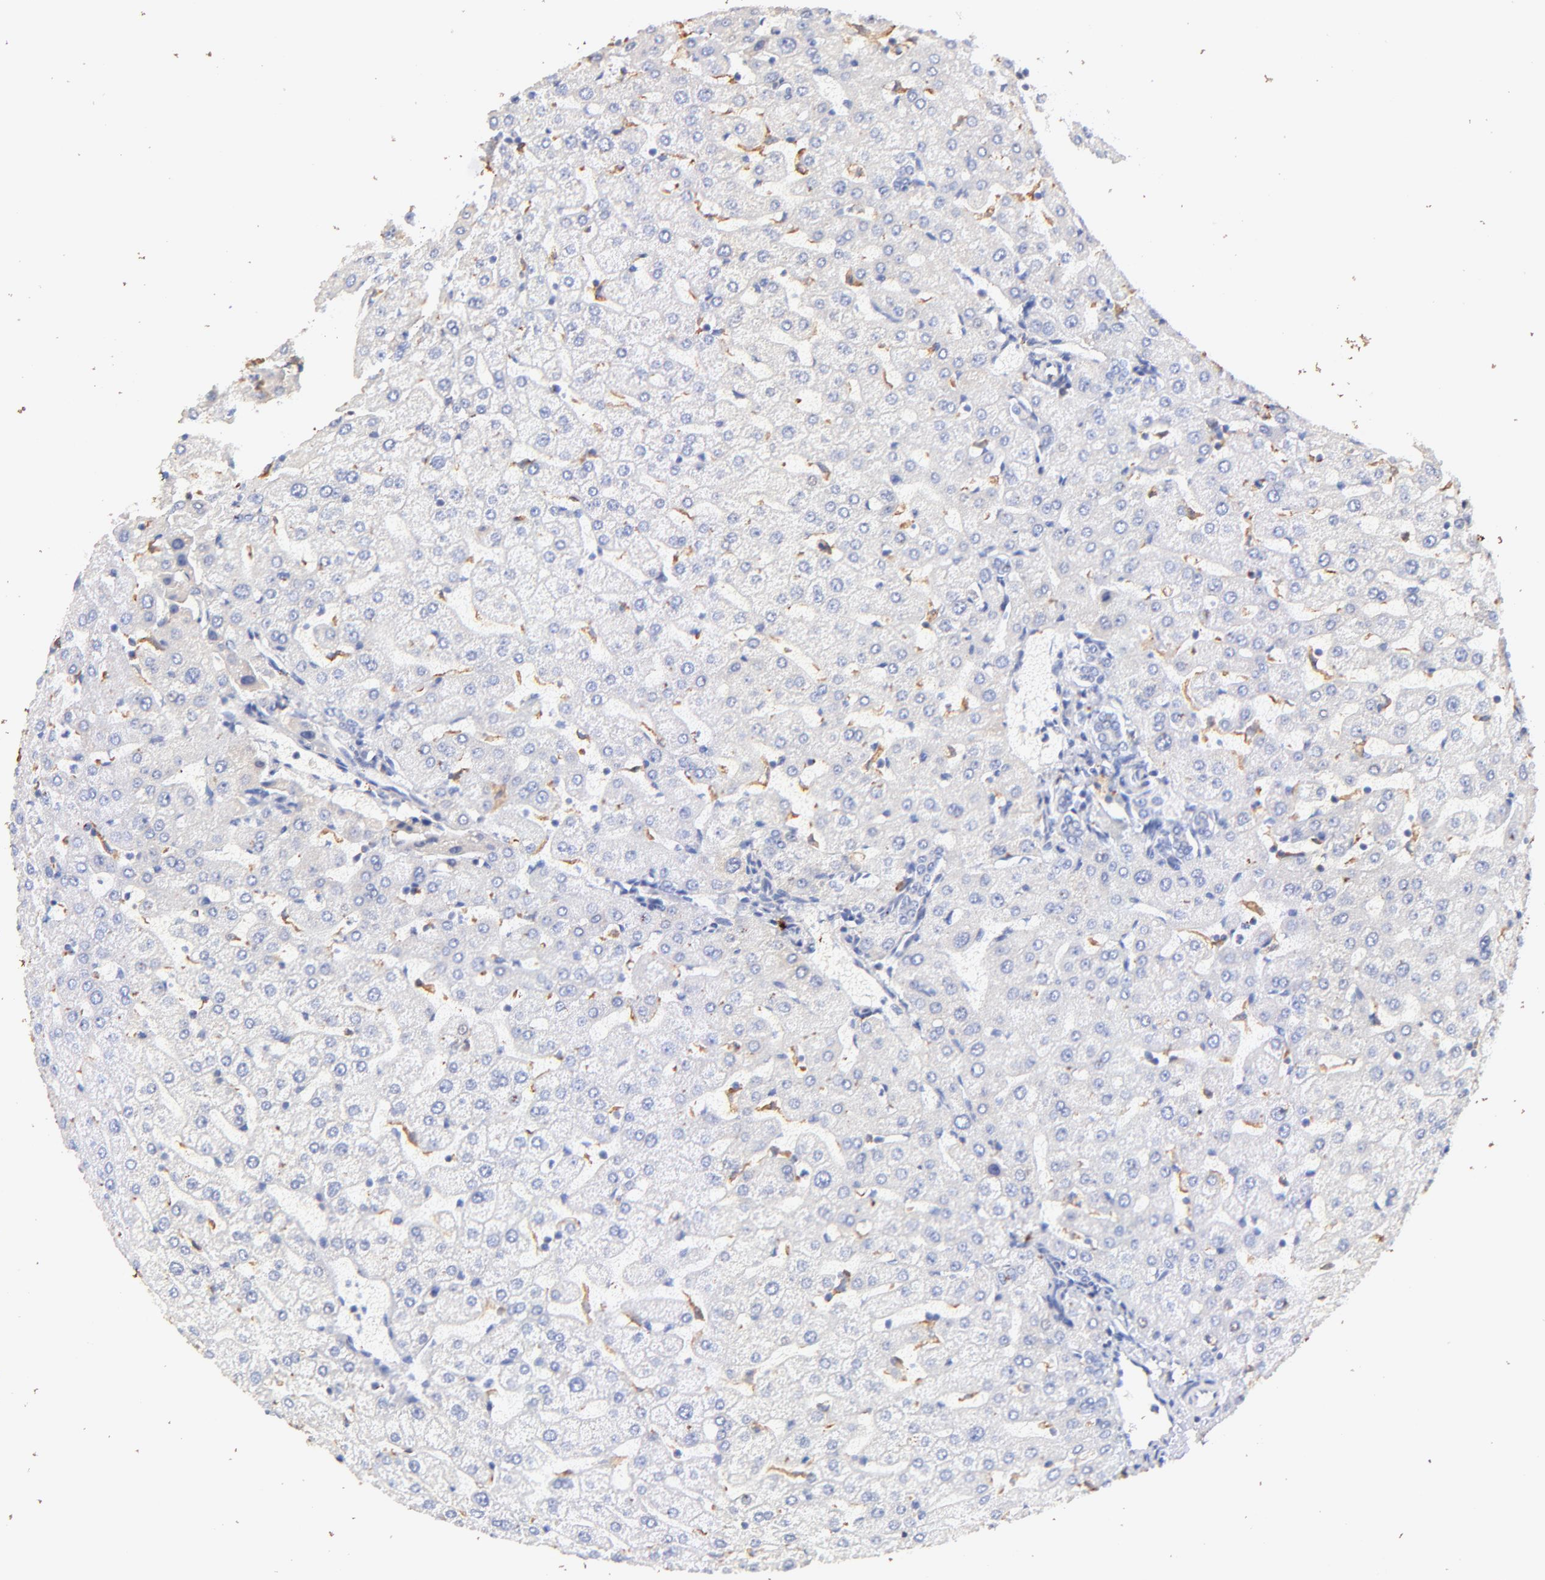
{"staining": {"intensity": "negative", "quantity": "none", "location": "none"}, "tissue": "liver", "cell_type": "Cholangiocytes", "image_type": "normal", "snomed": [{"axis": "morphology", "description": "Normal tissue, NOS"}, {"axis": "morphology", "description": "Fibrosis, NOS"}, {"axis": "topography", "description": "Liver"}], "caption": "Cholangiocytes show no significant expression in normal liver. The staining is performed using DAB (3,3'-diaminobenzidine) brown chromogen with nuclei counter-stained in using hematoxylin.", "gene": "IGLV7", "patient": {"sex": "female", "age": 29}}